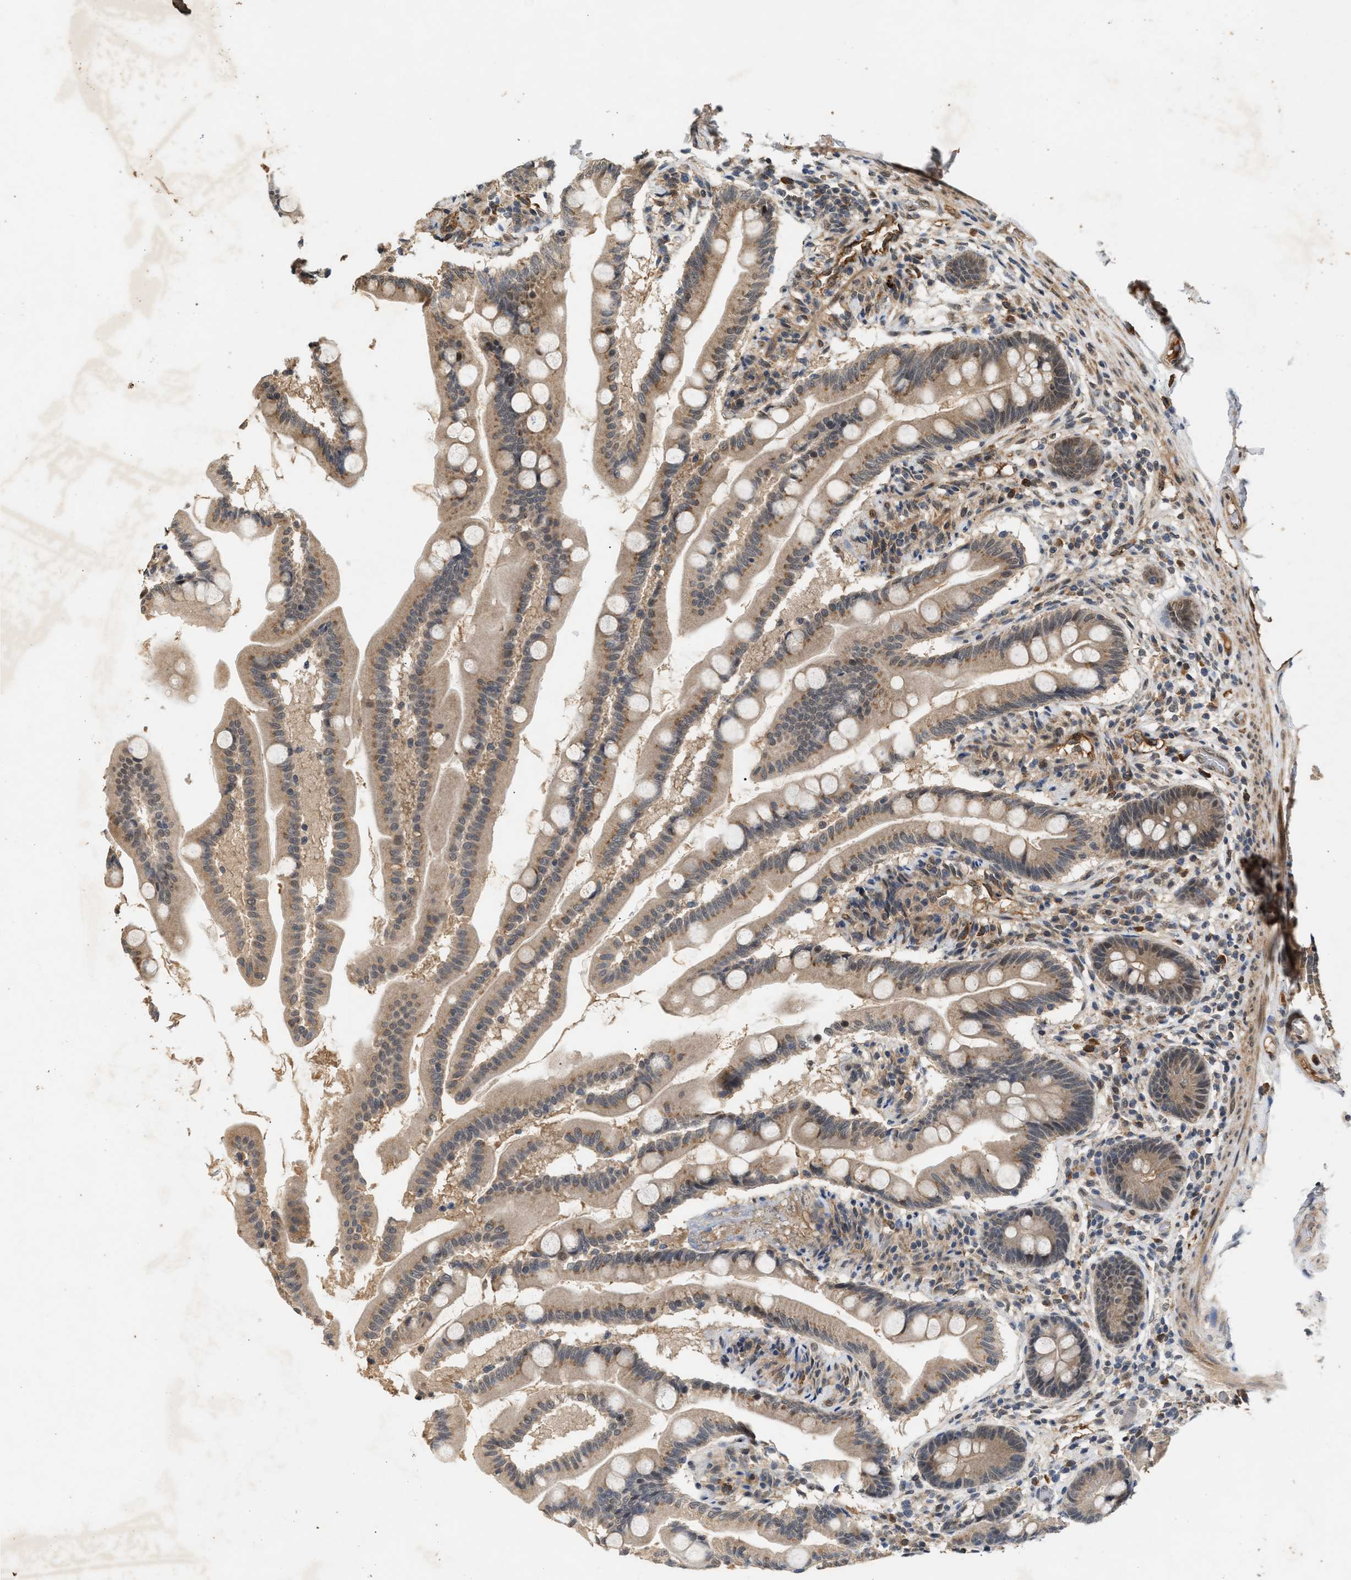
{"staining": {"intensity": "moderate", "quantity": ">75%", "location": "cytoplasmic/membranous,nuclear"}, "tissue": "small intestine", "cell_type": "Glandular cells", "image_type": "normal", "snomed": [{"axis": "morphology", "description": "Normal tissue, NOS"}, {"axis": "topography", "description": "Small intestine"}], "caption": "Immunohistochemistry image of unremarkable small intestine: small intestine stained using immunohistochemistry (IHC) reveals medium levels of moderate protein expression localized specifically in the cytoplasmic/membranous,nuclear of glandular cells, appearing as a cytoplasmic/membranous,nuclear brown color.", "gene": "RUSC2", "patient": {"sex": "female", "age": 56}}